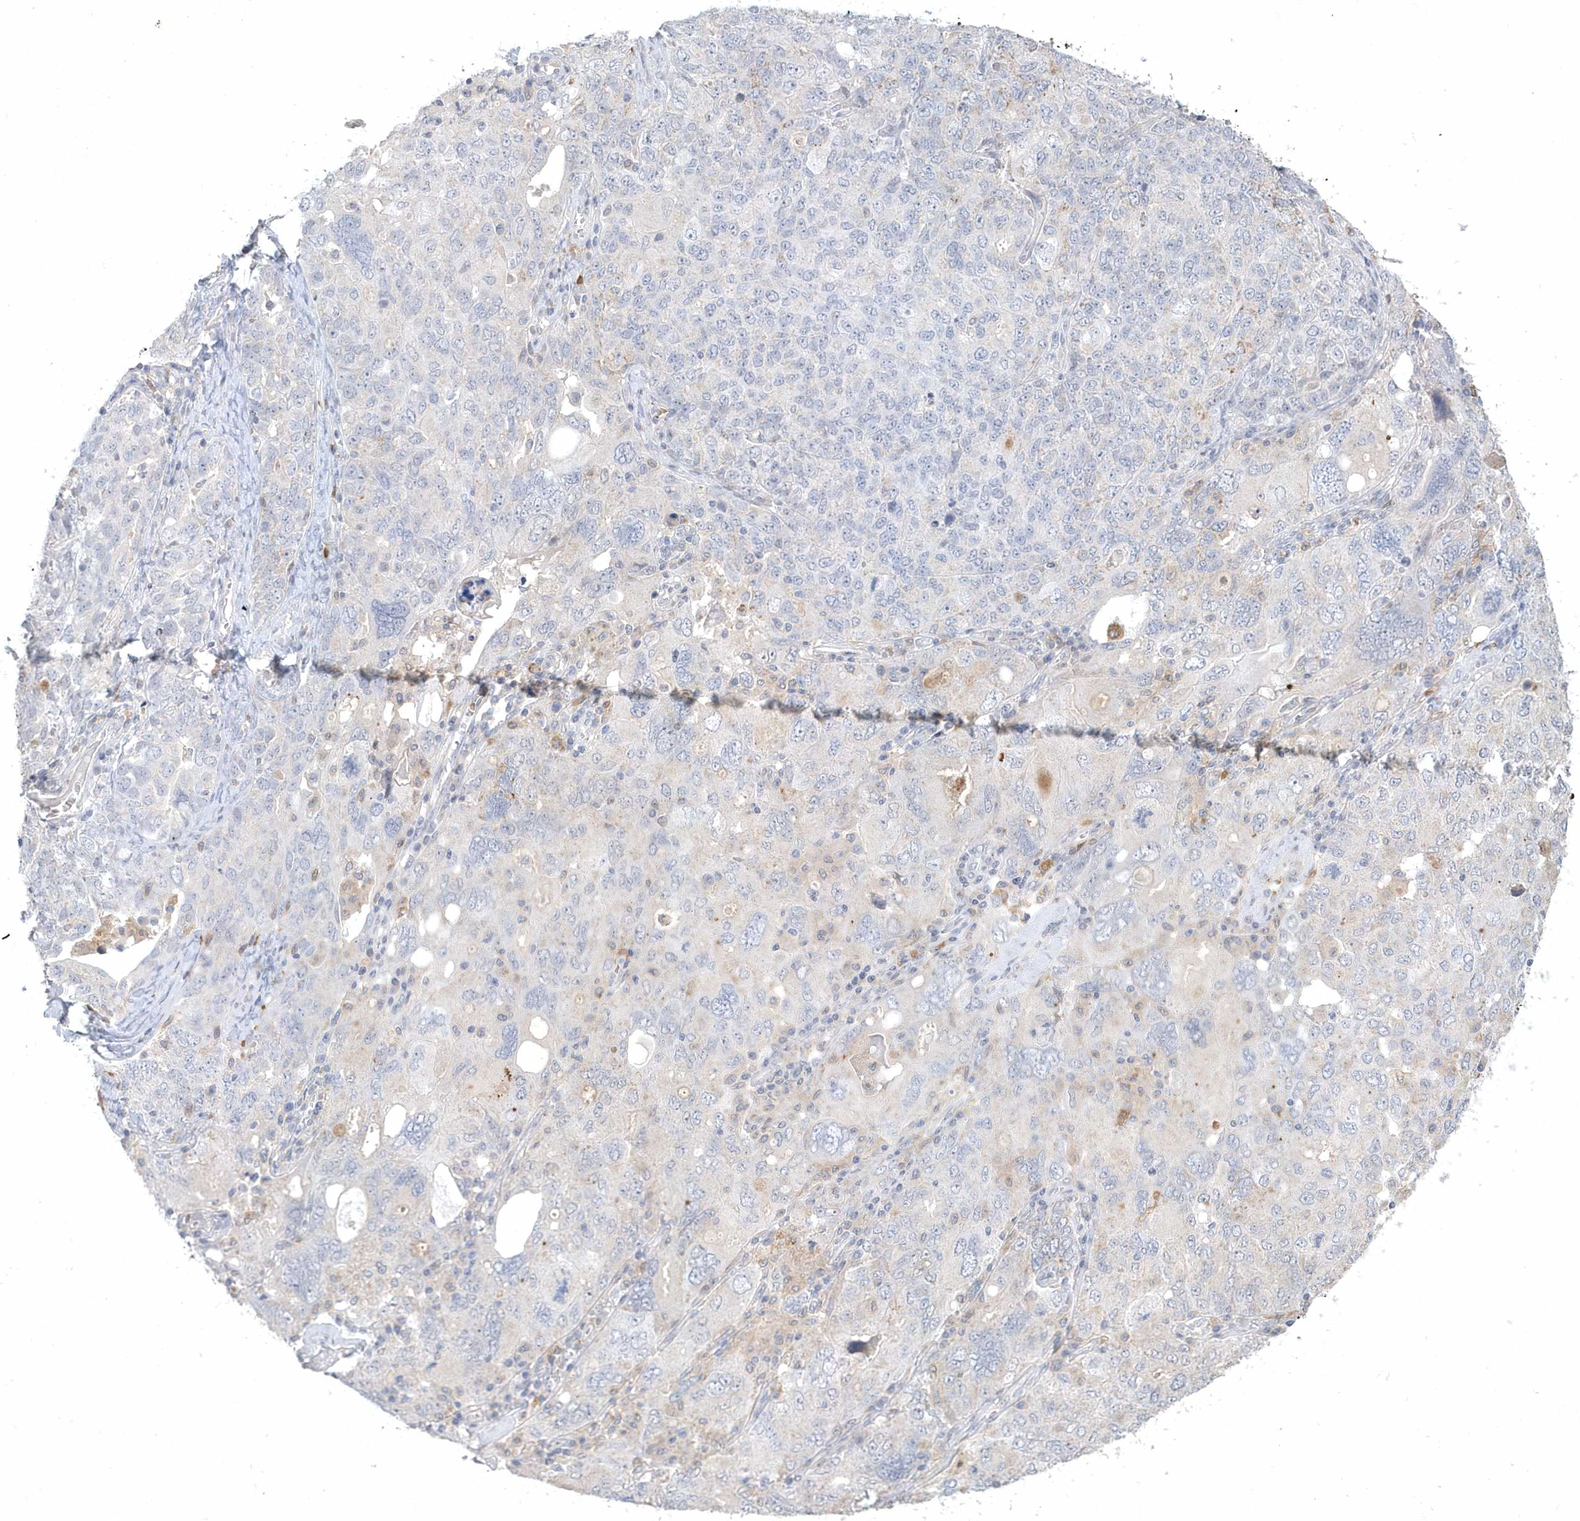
{"staining": {"intensity": "negative", "quantity": "none", "location": "none"}, "tissue": "ovarian cancer", "cell_type": "Tumor cells", "image_type": "cancer", "snomed": [{"axis": "morphology", "description": "Carcinoma, endometroid"}, {"axis": "topography", "description": "Ovary"}], "caption": "Ovarian cancer (endometroid carcinoma) was stained to show a protein in brown. There is no significant positivity in tumor cells.", "gene": "TSPEAR", "patient": {"sex": "female", "age": 62}}